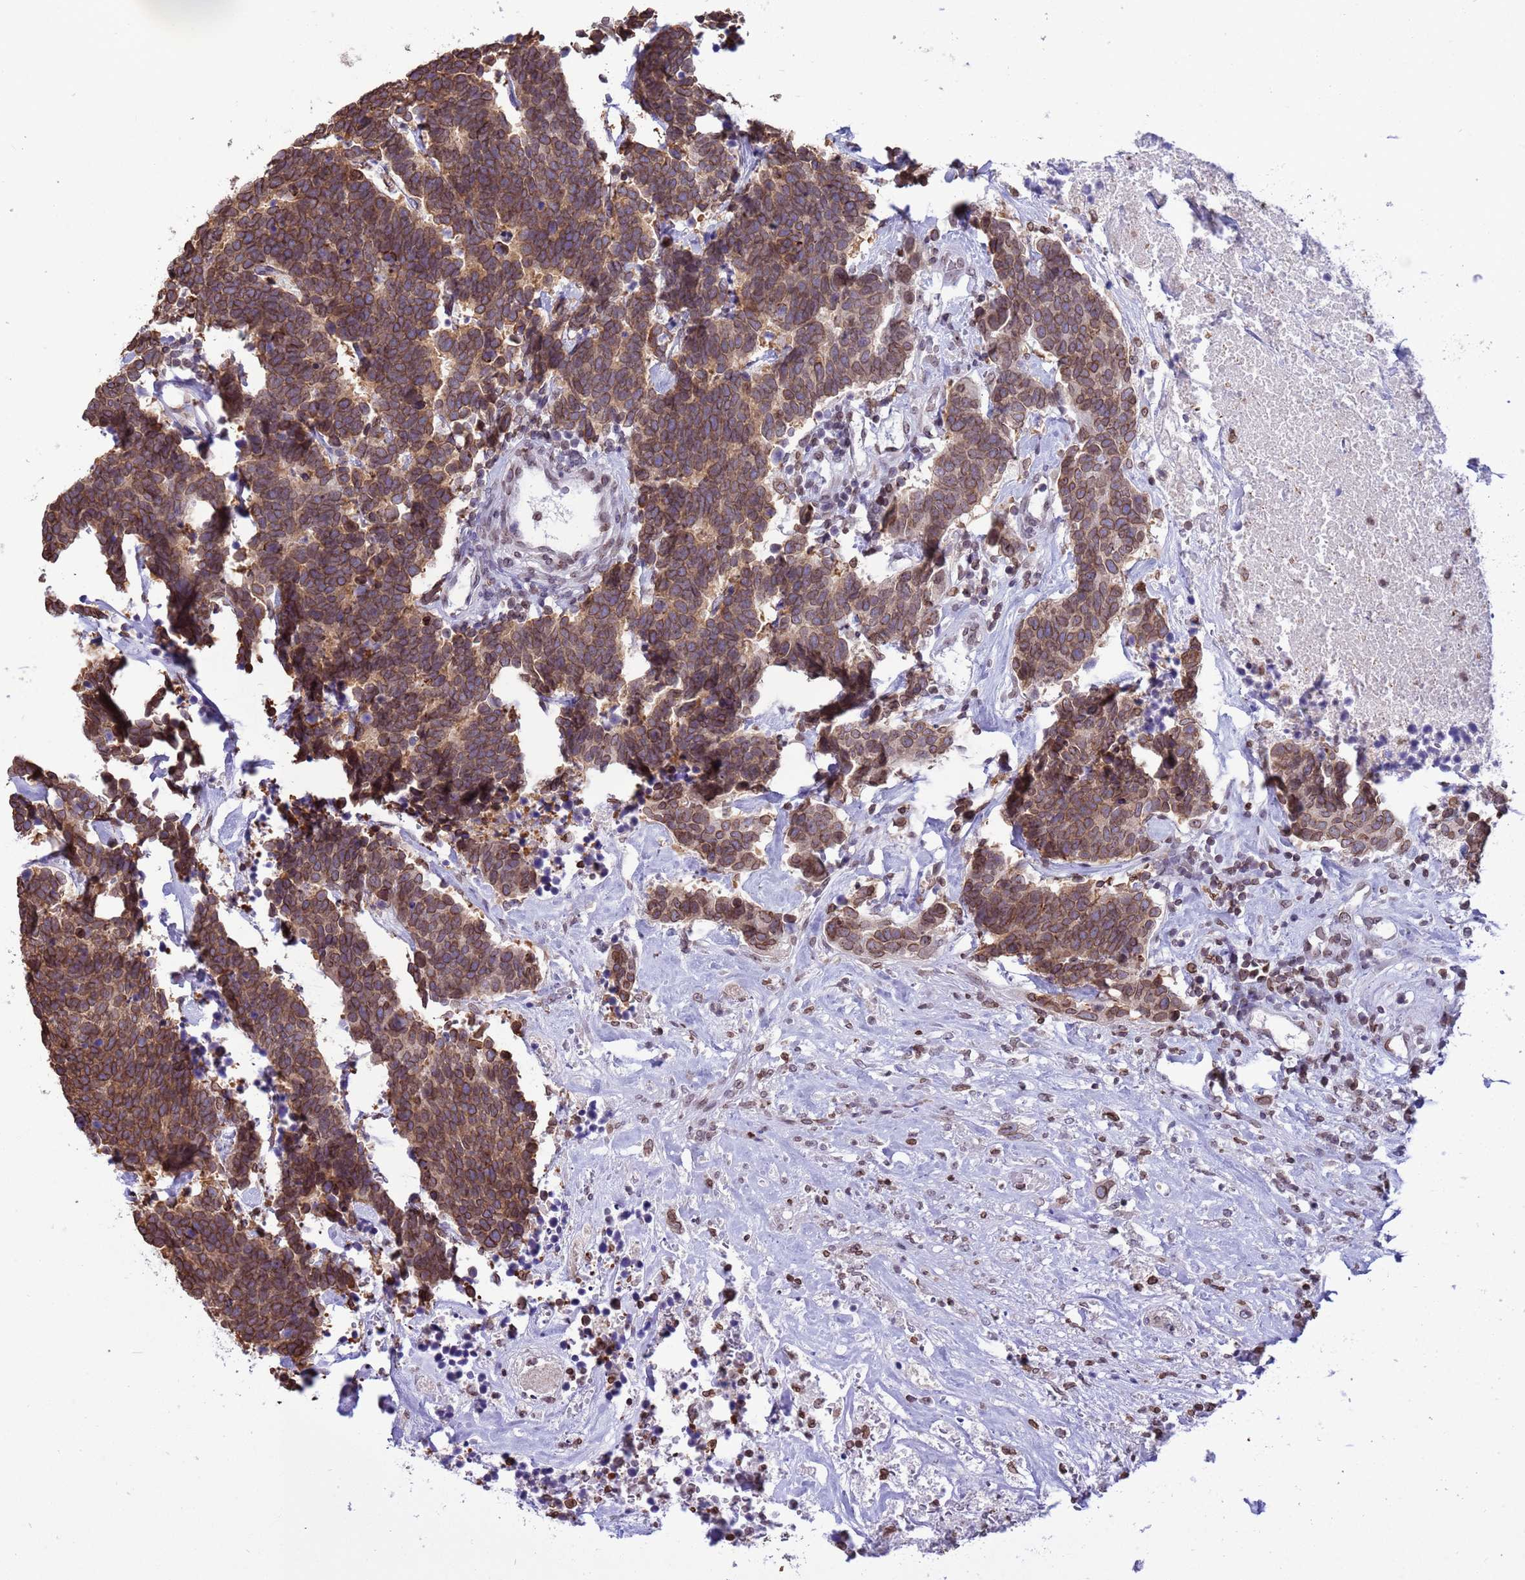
{"staining": {"intensity": "moderate", "quantity": ">75%", "location": "cytoplasmic/membranous,nuclear"}, "tissue": "carcinoid", "cell_type": "Tumor cells", "image_type": "cancer", "snomed": [{"axis": "morphology", "description": "Carcinoma, NOS"}, {"axis": "morphology", "description": "Carcinoid, malignant, NOS"}, {"axis": "topography", "description": "Urinary bladder"}], "caption": "High-magnification brightfield microscopy of carcinoid stained with DAB (3,3'-diaminobenzidine) (brown) and counterstained with hematoxylin (blue). tumor cells exhibit moderate cytoplasmic/membranous and nuclear positivity is appreciated in approximately>75% of cells.", "gene": "DHX37", "patient": {"sex": "male", "age": 57}}